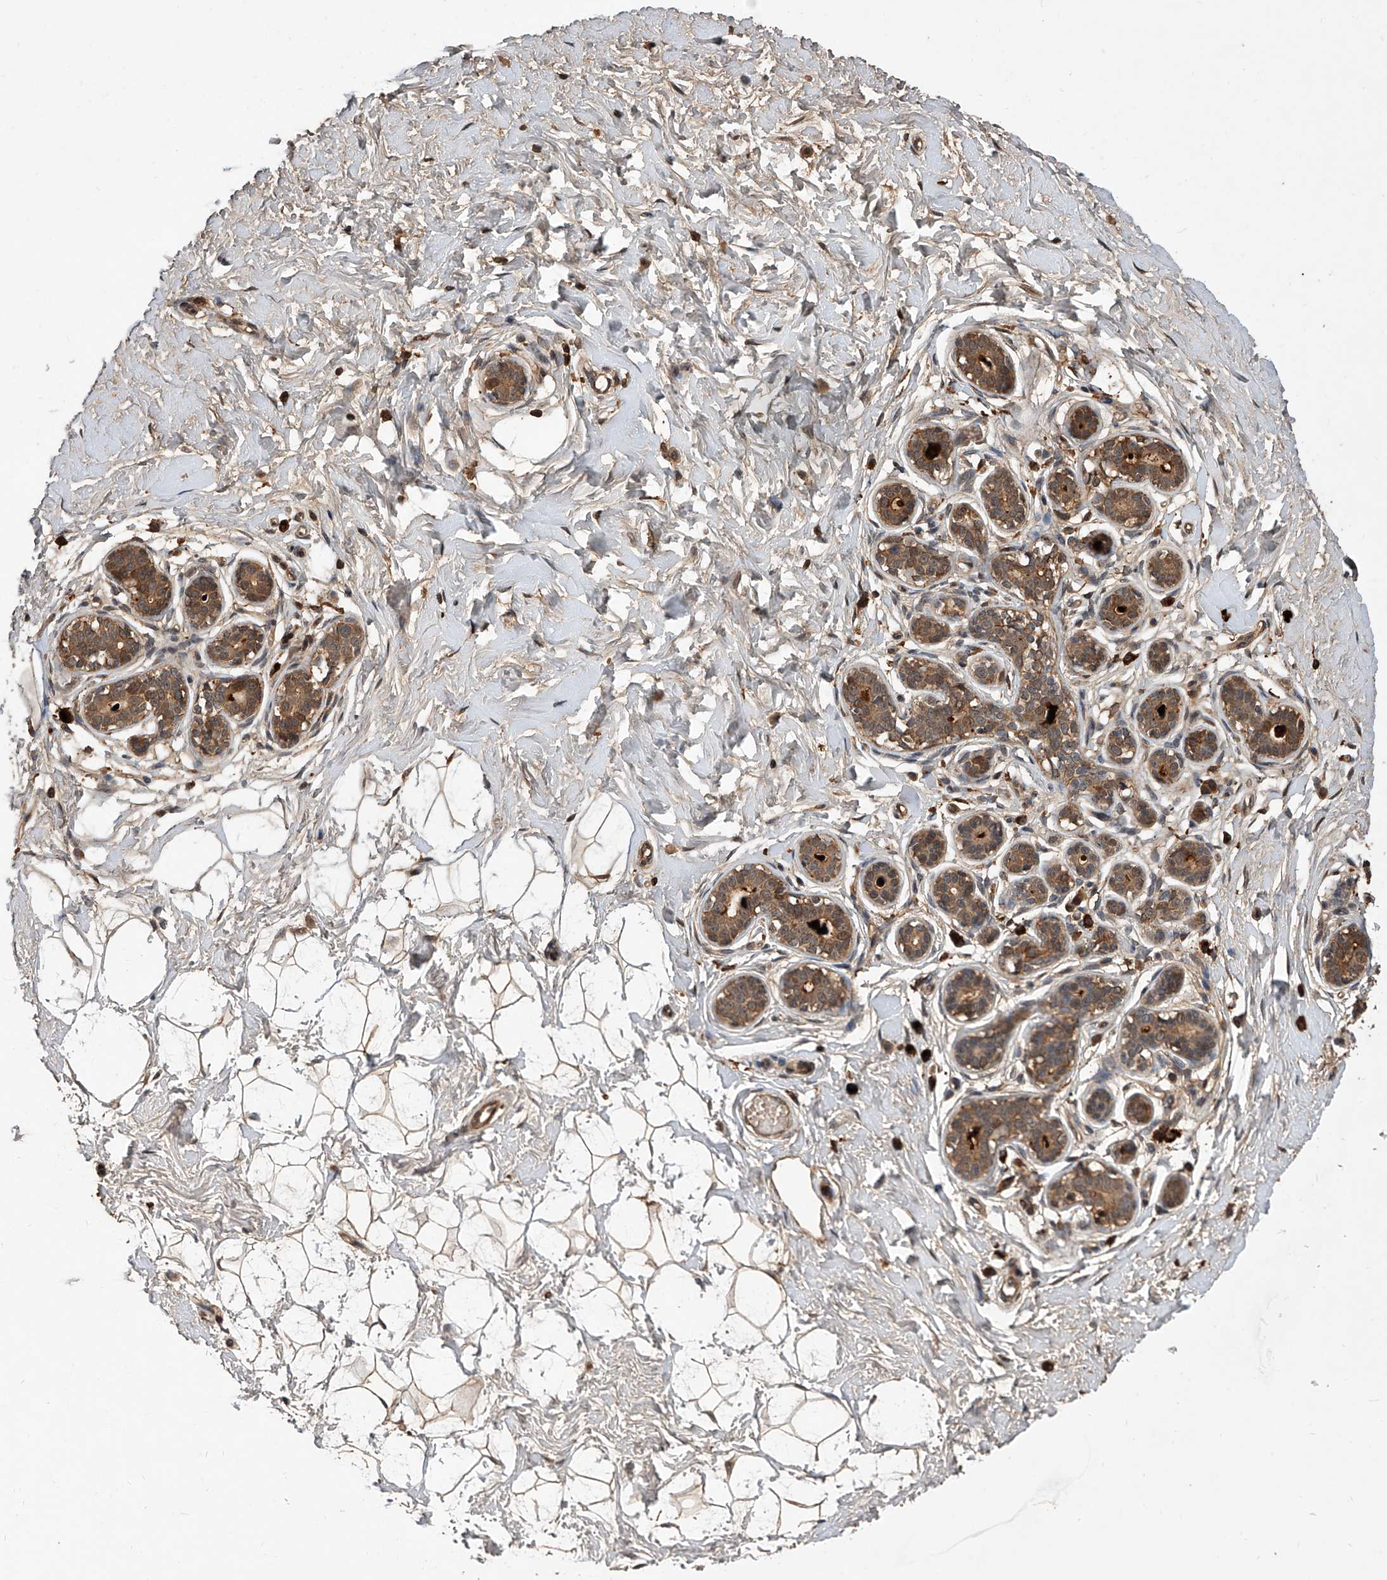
{"staining": {"intensity": "moderate", "quantity": ">75%", "location": "cytoplasmic/membranous"}, "tissue": "breast", "cell_type": "Adipocytes", "image_type": "normal", "snomed": [{"axis": "morphology", "description": "Normal tissue, NOS"}, {"axis": "morphology", "description": "Adenoma, NOS"}, {"axis": "topography", "description": "Breast"}], "caption": "The image displays a brown stain indicating the presence of a protein in the cytoplasmic/membranous of adipocytes in breast. (Brightfield microscopy of DAB IHC at high magnification).", "gene": "CFAP410", "patient": {"sex": "female", "age": 23}}